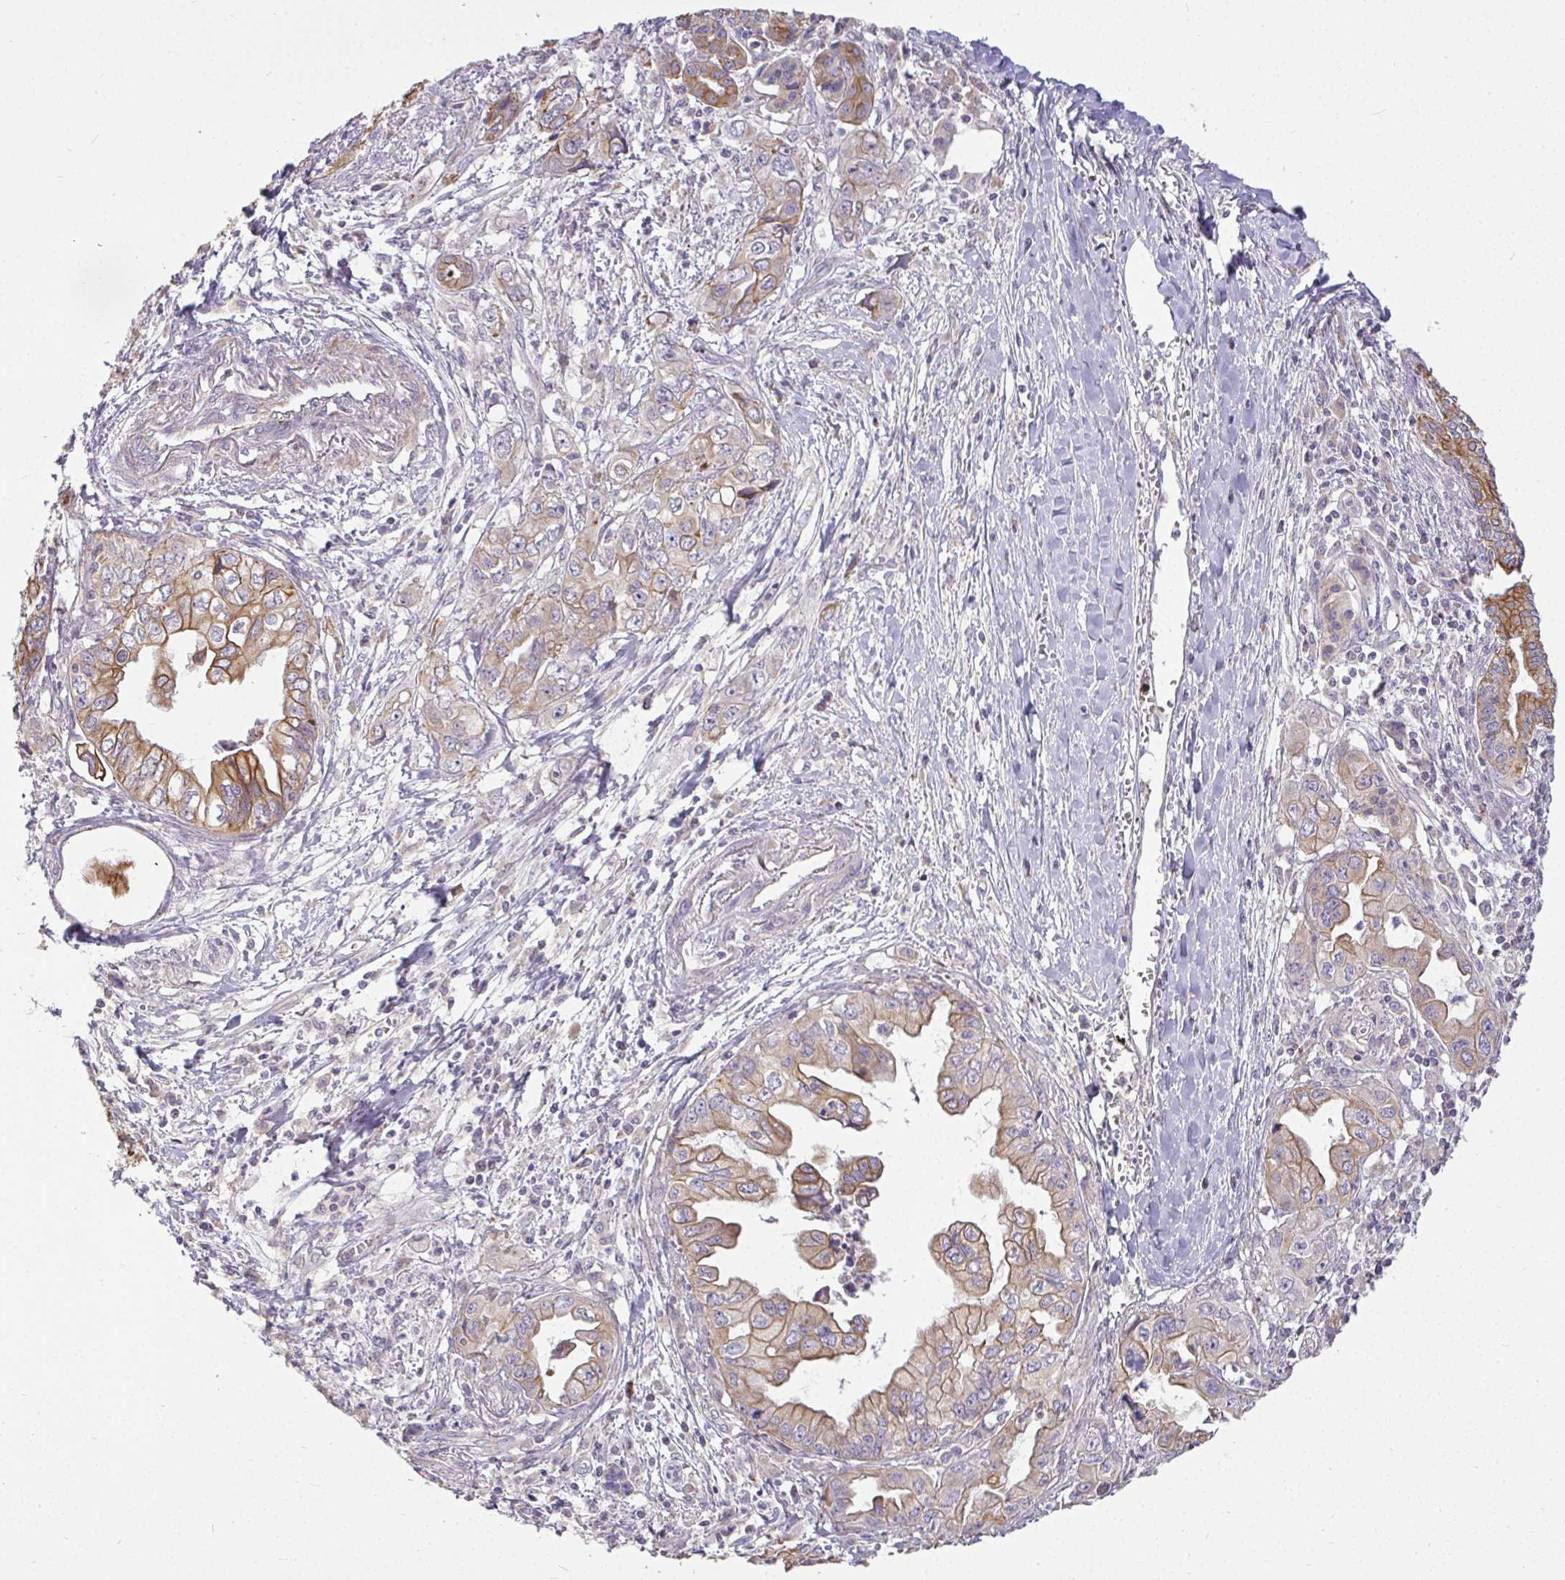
{"staining": {"intensity": "moderate", "quantity": ">75%", "location": "cytoplasmic/membranous"}, "tissue": "pancreatic cancer", "cell_type": "Tumor cells", "image_type": "cancer", "snomed": [{"axis": "morphology", "description": "Adenocarcinoma, NOS"}, {"axis": "topography", "description": "Pancreas"}], "caption": "Immunohistochemical staining of human pancreatic cancer exhibits medium levels of moderate cytoplasmic/membranous staining in approximately >75% of tumor cells. (IHC, brightfield microscopy, high magnification).", "gene": "STRIP1", "patient": {"sex": "male", "age": 68}}